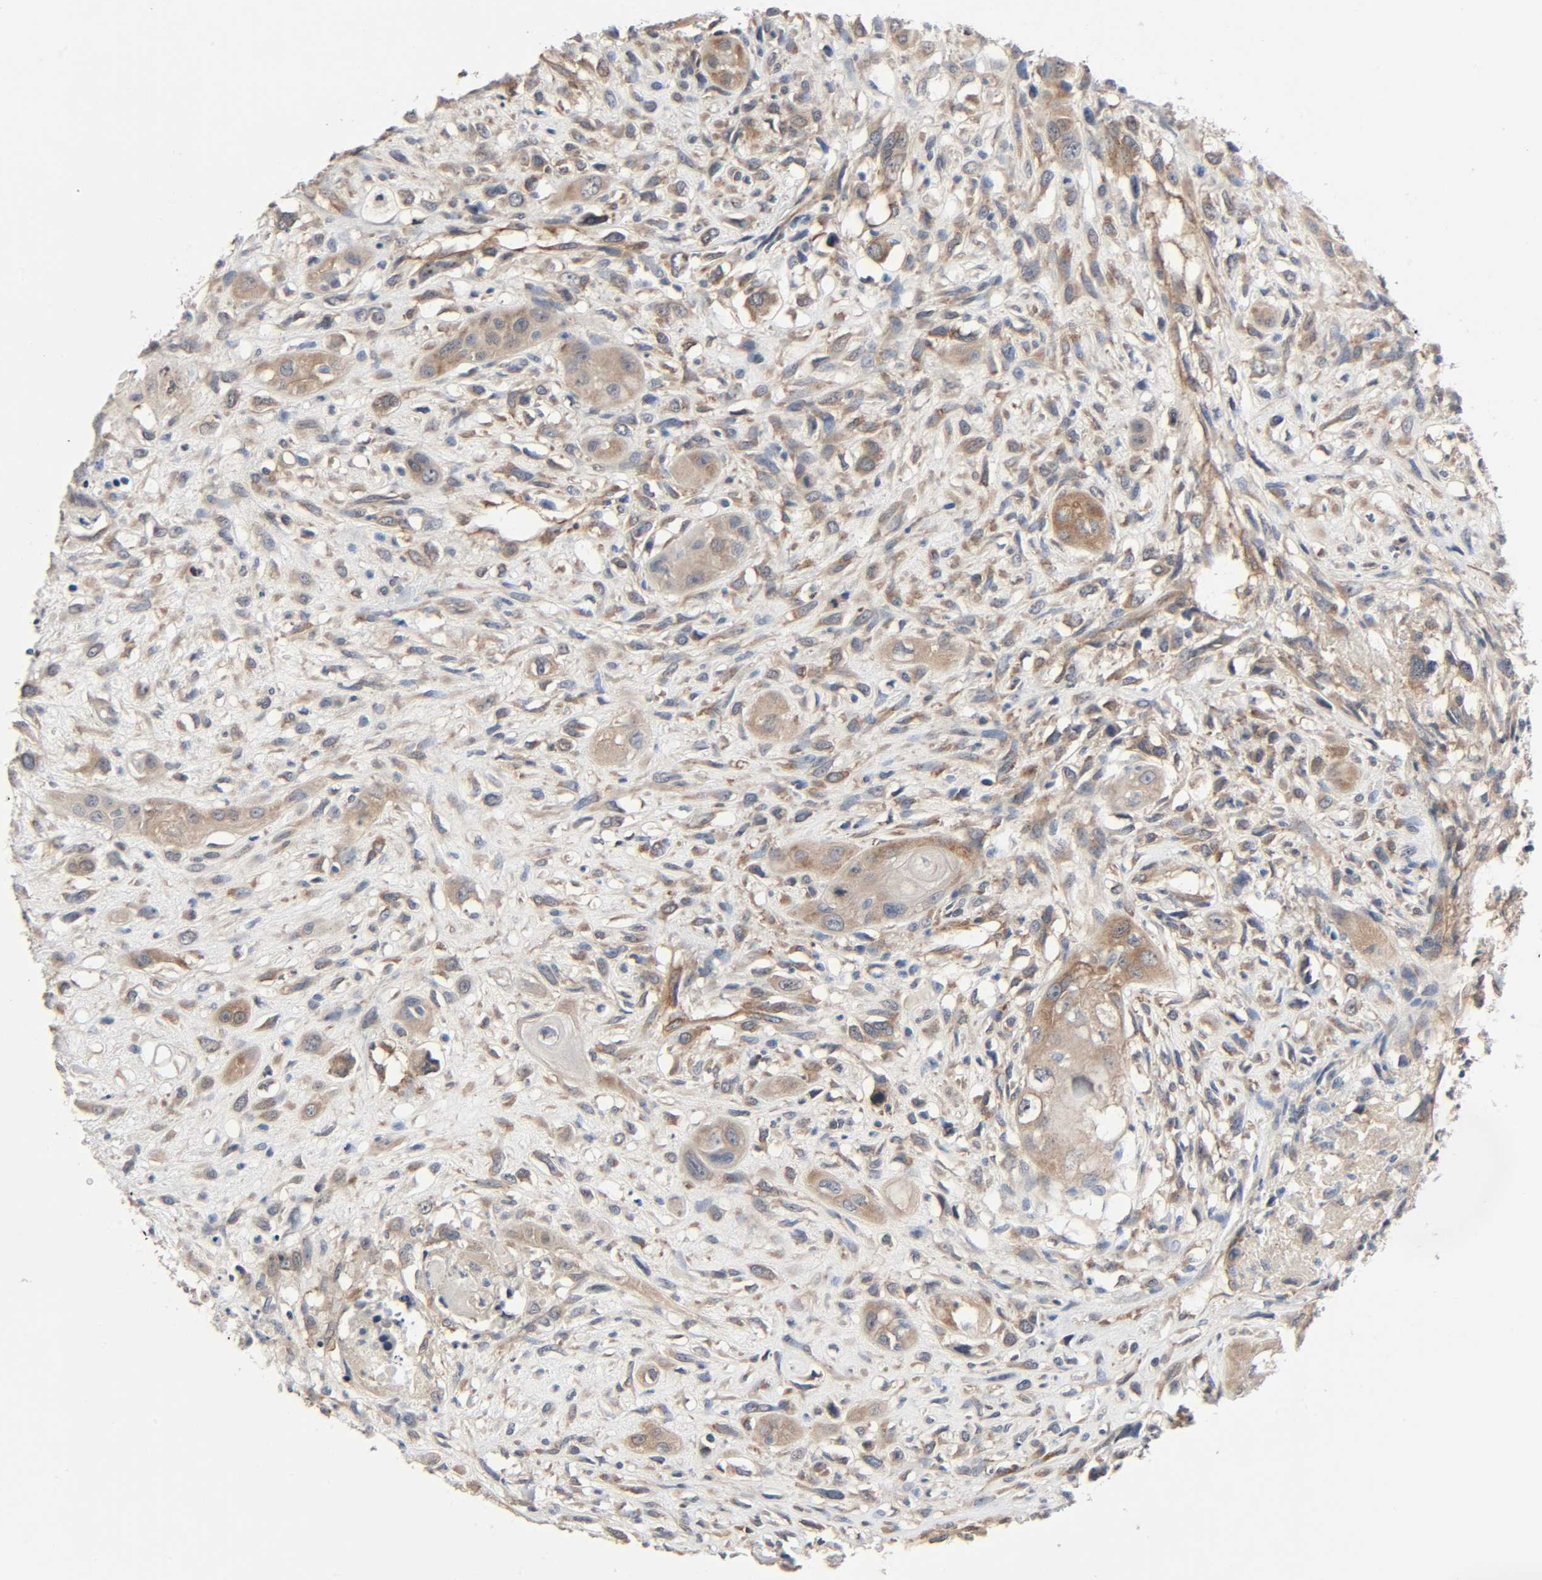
{"staining": {"intensity": "weak", "quantity": ">75%", "location": "cytoplasmic/membranous"}, "tissue": "head and neck cancer", "cell_type": "Tumor cells", "image_type": "cancer", "snomed": [{"axis": "morphology", "description": "Necrosis, NOS"}, {"axis": "morphology", "description": "Neoplasm, malignant, NOS"}, {"axis": "topography", "description": "Salivary gland"}, {"axis": "topography", "description": "Head-Neck"}], "caption": "Immunohistochemistry (IHC) photomicrograph of head and neck cancer (malignant neoplasm) stained for a protein (brown), which exhibits low levels of weak cytoplasmic/membranous staining in approximately >75% of tumor cells.", "gene": "PTK2", "patient": {"sex": "male", "age": 43}}